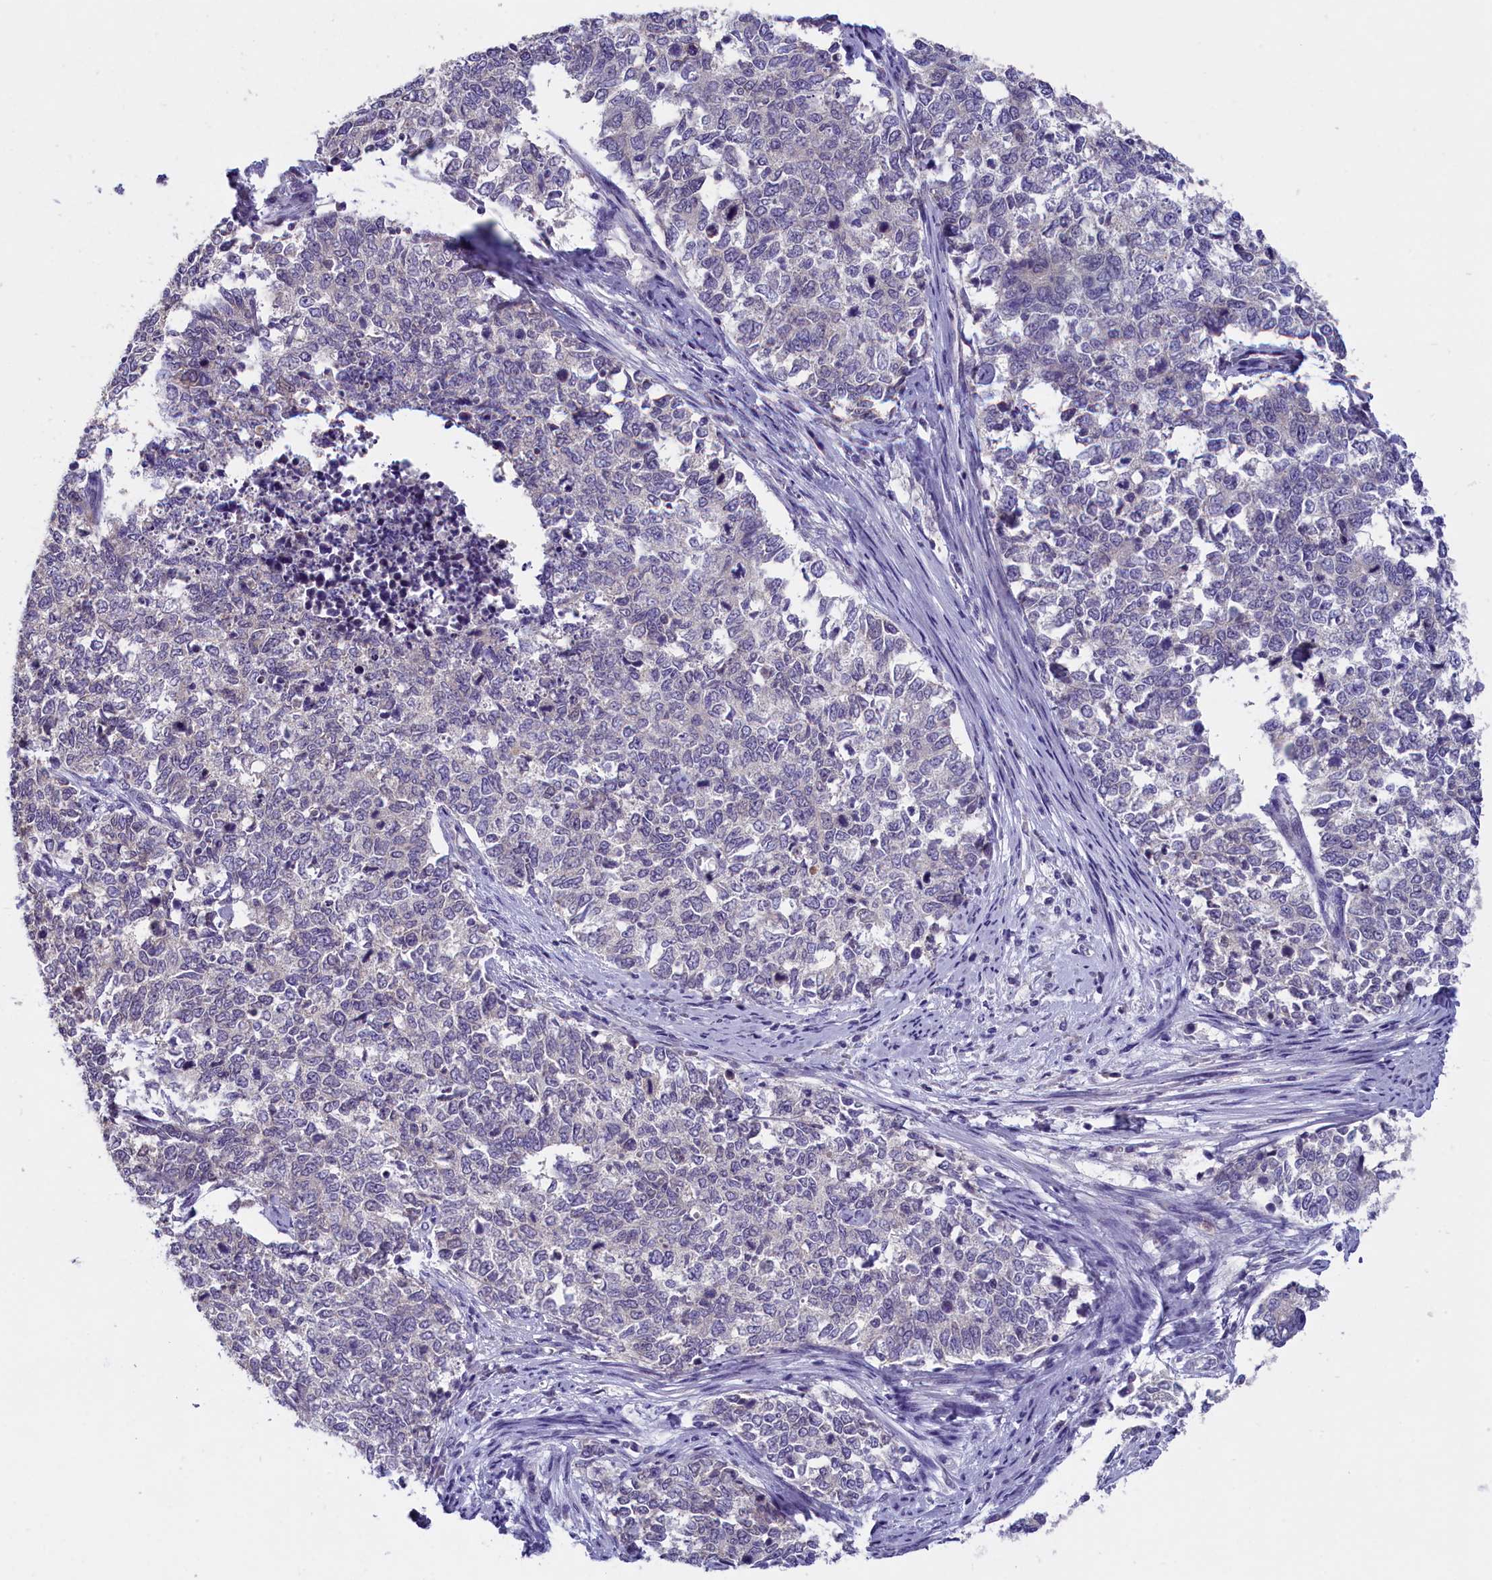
{"staining": {"intensity": "negative", "quantity": "none", "location": "none"}, "tissue": "cervical cancer", "cell_type": "Tumor cells", "image_type": "cancer", "snomed": [{"axis": "morphology", "description": "Squamous cell carcinoma, NOS"}, {"axis": "topography", "description": "Cervix"}], "caption": "Cervical cancer (squamous cell carcinoma) was stained to show a protein in brown. There is no significant positivity in tumor cells. (Immunohistochemistry, brightfield microscopy, high magnification).", "gene": "ENPP6", "patient": {"sex": "female", "age": 63}}